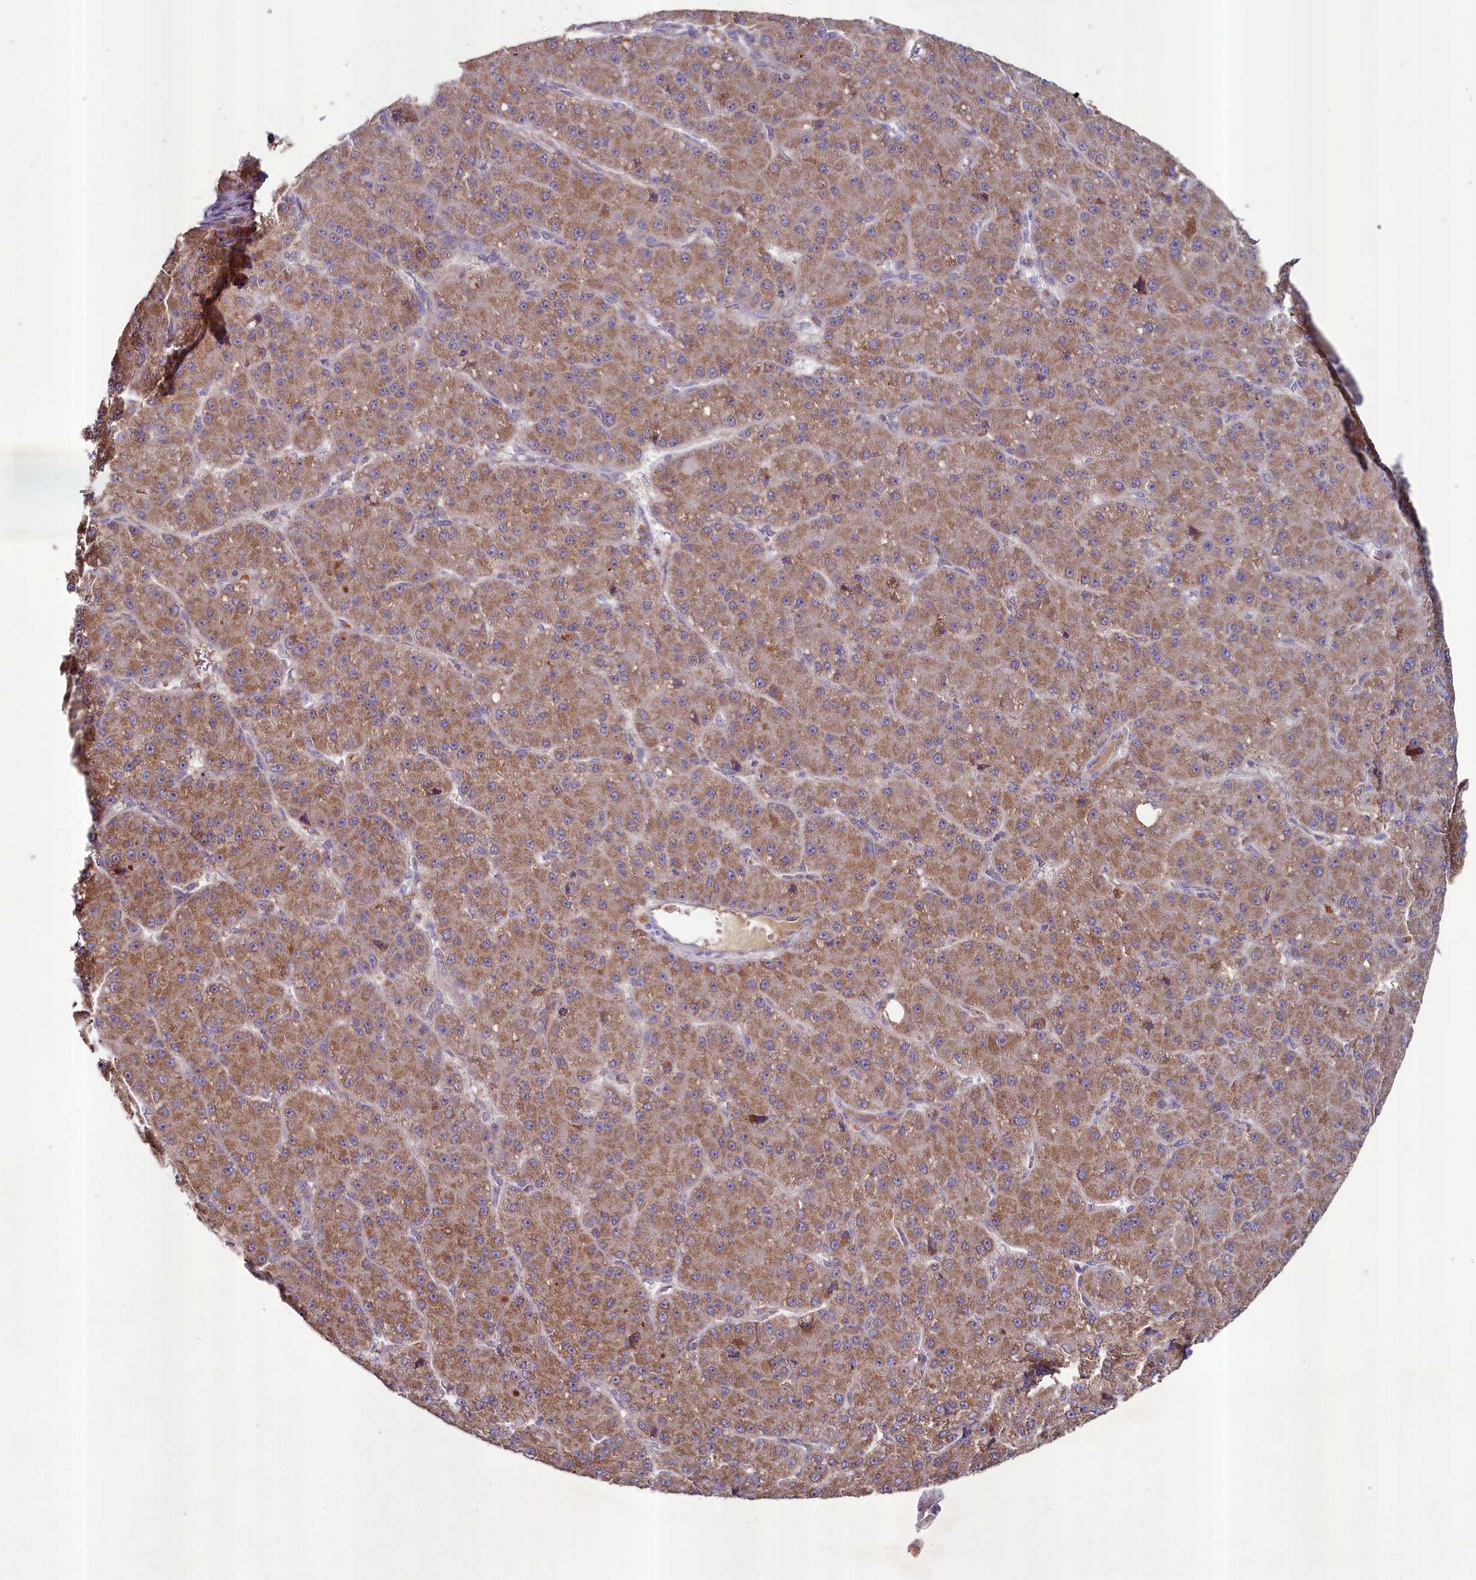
{"staining": {"intensity": "moderate", "quantity": ">75%", "location": "cytoplasmic/membranous"}, "tissue": "liver cancer", "cell_type": "Tumor cells", "image_type": "cancer", "snomed": [{"axis": "morphology", "description": "Carcinoma, Hepatocellular, NOS"}, {"axis": "topography", "description": "Liver"}], "caption": "Liver cancer (hepatocellular carcinoma) stained with a brown dye shows moderate cytoplasmic/membranous positive staining in approximately >75% of tumor cells.", "gene": "METTL4", "patient": {"sex": "male", "age": 67}}